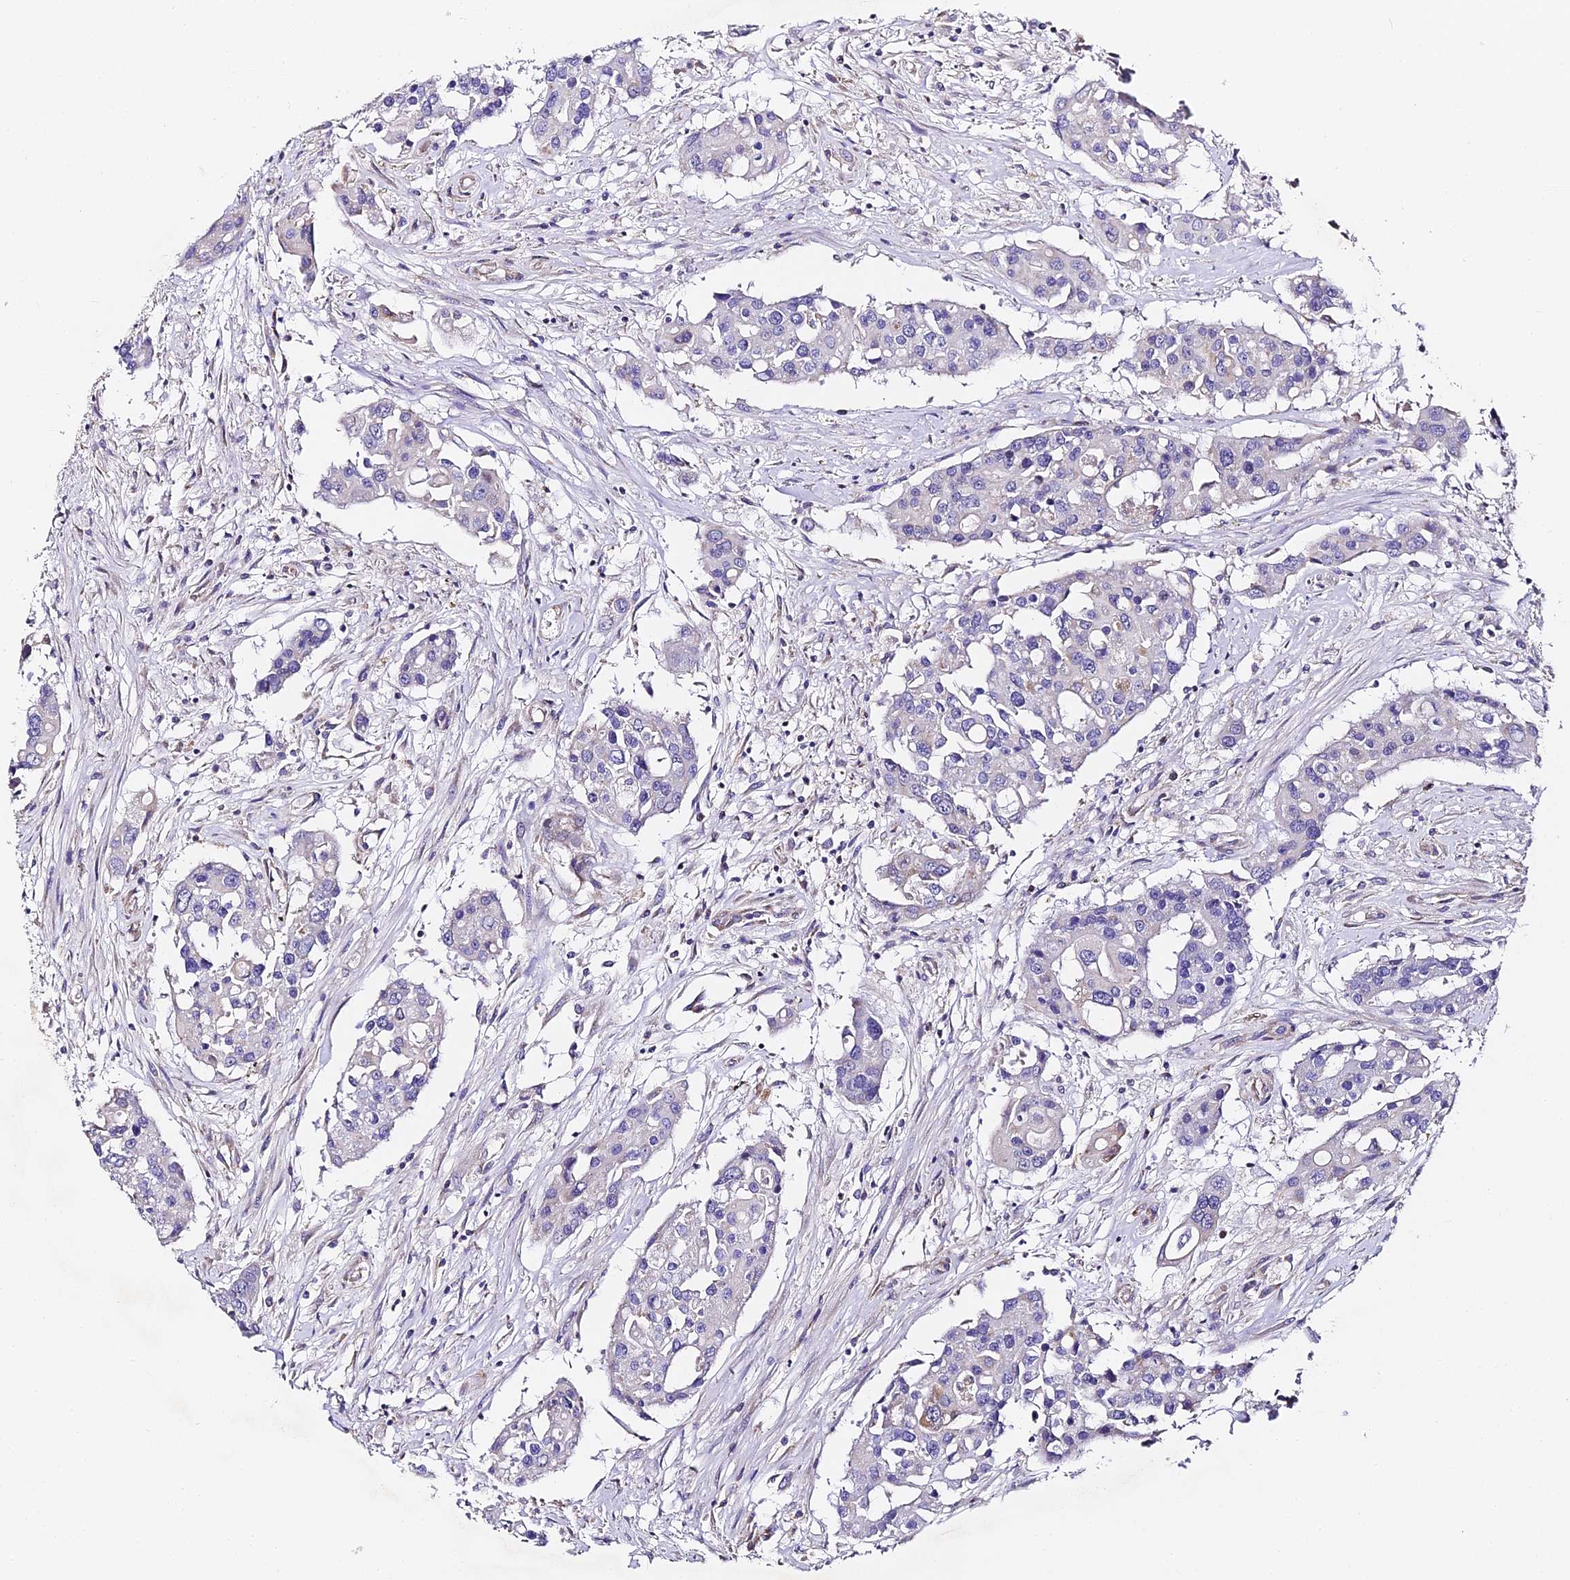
{"staining": {"intensity": "moderate", "quantity": "<25%", "location": "cytoplasmic/membranous"}, "tissue": "colorectal cancer", "cell_type": "Tumor cells", "image_type": "cancer", "snomed": [{"axis": "morphology", "description": "Adenocarcinoma, NOS"}, {"axis": "topography", "description": "Colon"}], "caption": "A photomicrograph showing moderate cytoplasmic/membranous staining in approximately <25% of tumor cells in colorectal cancer, as visualized by brown immunohistochemical staining.", "gene": "SERP1", "patient": {"sex": "male", "age": 77}}